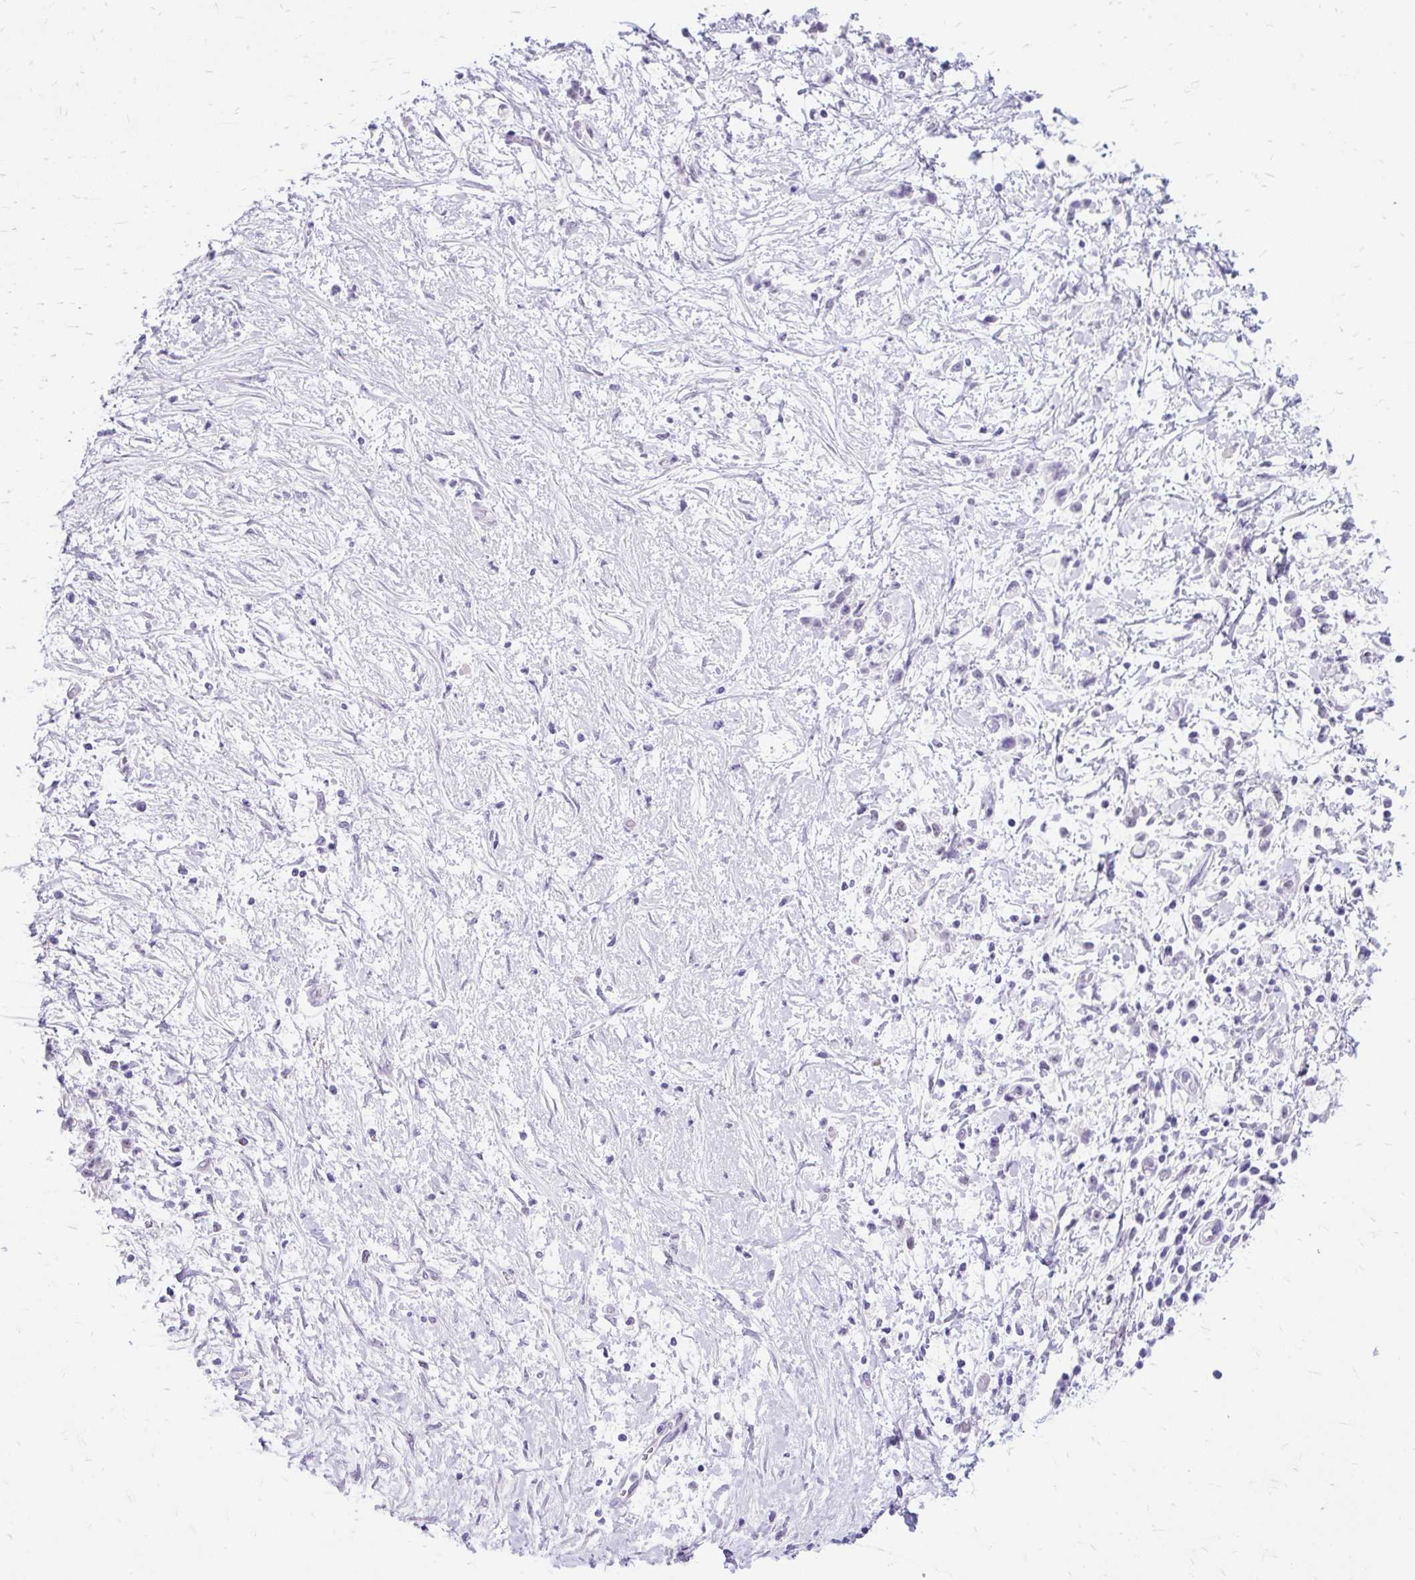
{"staining": {"intensity": "negative", "quantity": "none", "location": "none"}, "tissue": "stomach cancer", "cell_type": "Tumor cells", "image_type": "cancer", "snomed": [{"axis": "morphology", "description": "Adenocarcinoma, NOS"}, {"axis": "topography", "description": "Stomach"}], "caption": "Tumor cells are negative for brown protein staining in stomach cancer (adenocarcinoma).", "gene": "SCGB1A1", "patient": {"sex": "female", "age": 60}}